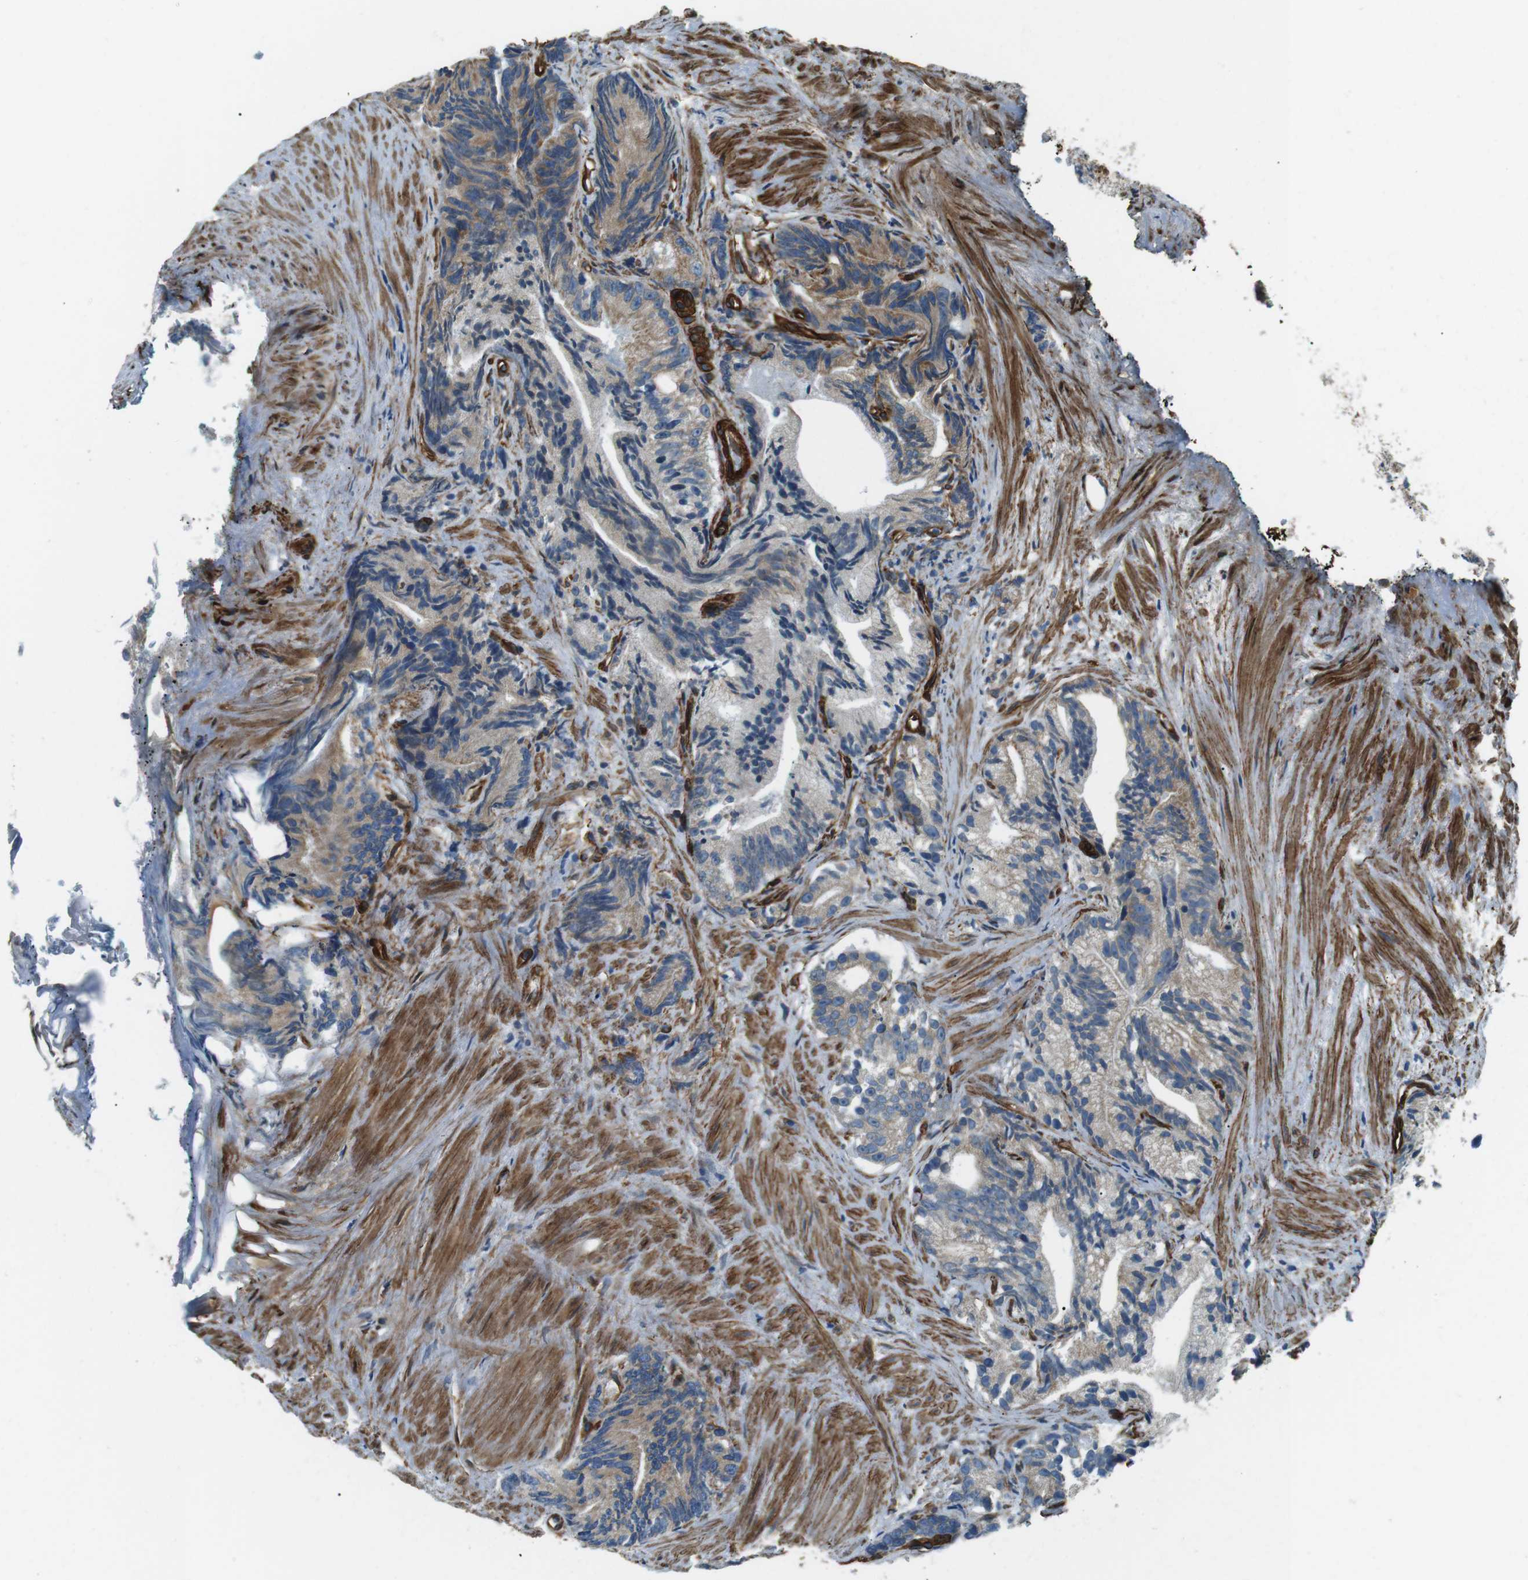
{"staining": {"intensity": "weak", "quantity": ">75%", "location": "cytoplasmic/membranous"}, "tissue": "prostate cancer", "cell_type": "Tumor cells", "image_type": "cancer", "snomed": [{"axis": "morphology", "description": "Adenocarcinoma, Low grade"}, {"axis": "topography", "description": "Prostate"}], "caption": "Protein staining exhibits weak cytoplasmic/membranous expression in about >75% of tumor cells in prostate cancer (adenocarcinoma (low-grade)).", "gene": "ODR4", "patient": {"sex": "male", "age": 89}}